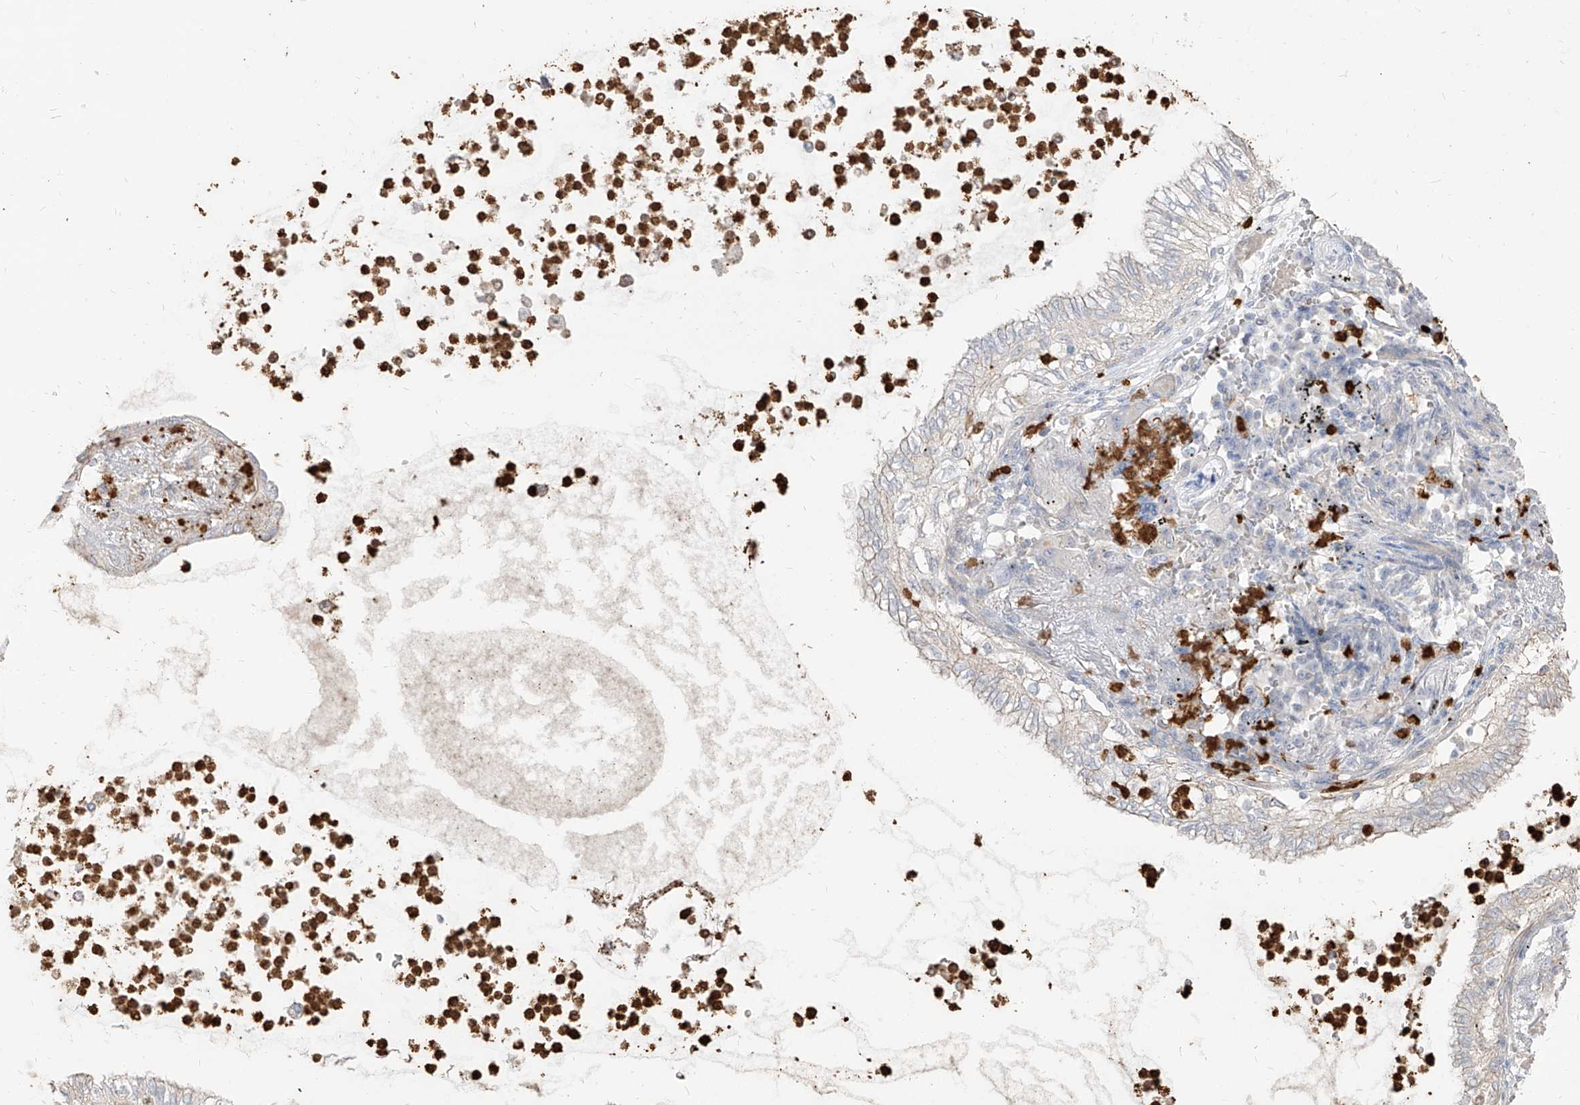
{"staining": {"intensity": "negative", "quantity": "none", "location": "none"}, "tissue": "lung cancer", "cell_type": "Tumor cells", "image_type": "cancer", "snomed": [{"axis": "morphology", "description": "Adenocarcinoma, NOS"}, {"axis": "topography", "description": "Lung"}], "caption": "Tumor cells are negative for protein expression in human adenocarcinoma (lung).", "gene": "ZNF227", "patient": {"sex": "female", "age": 70}}